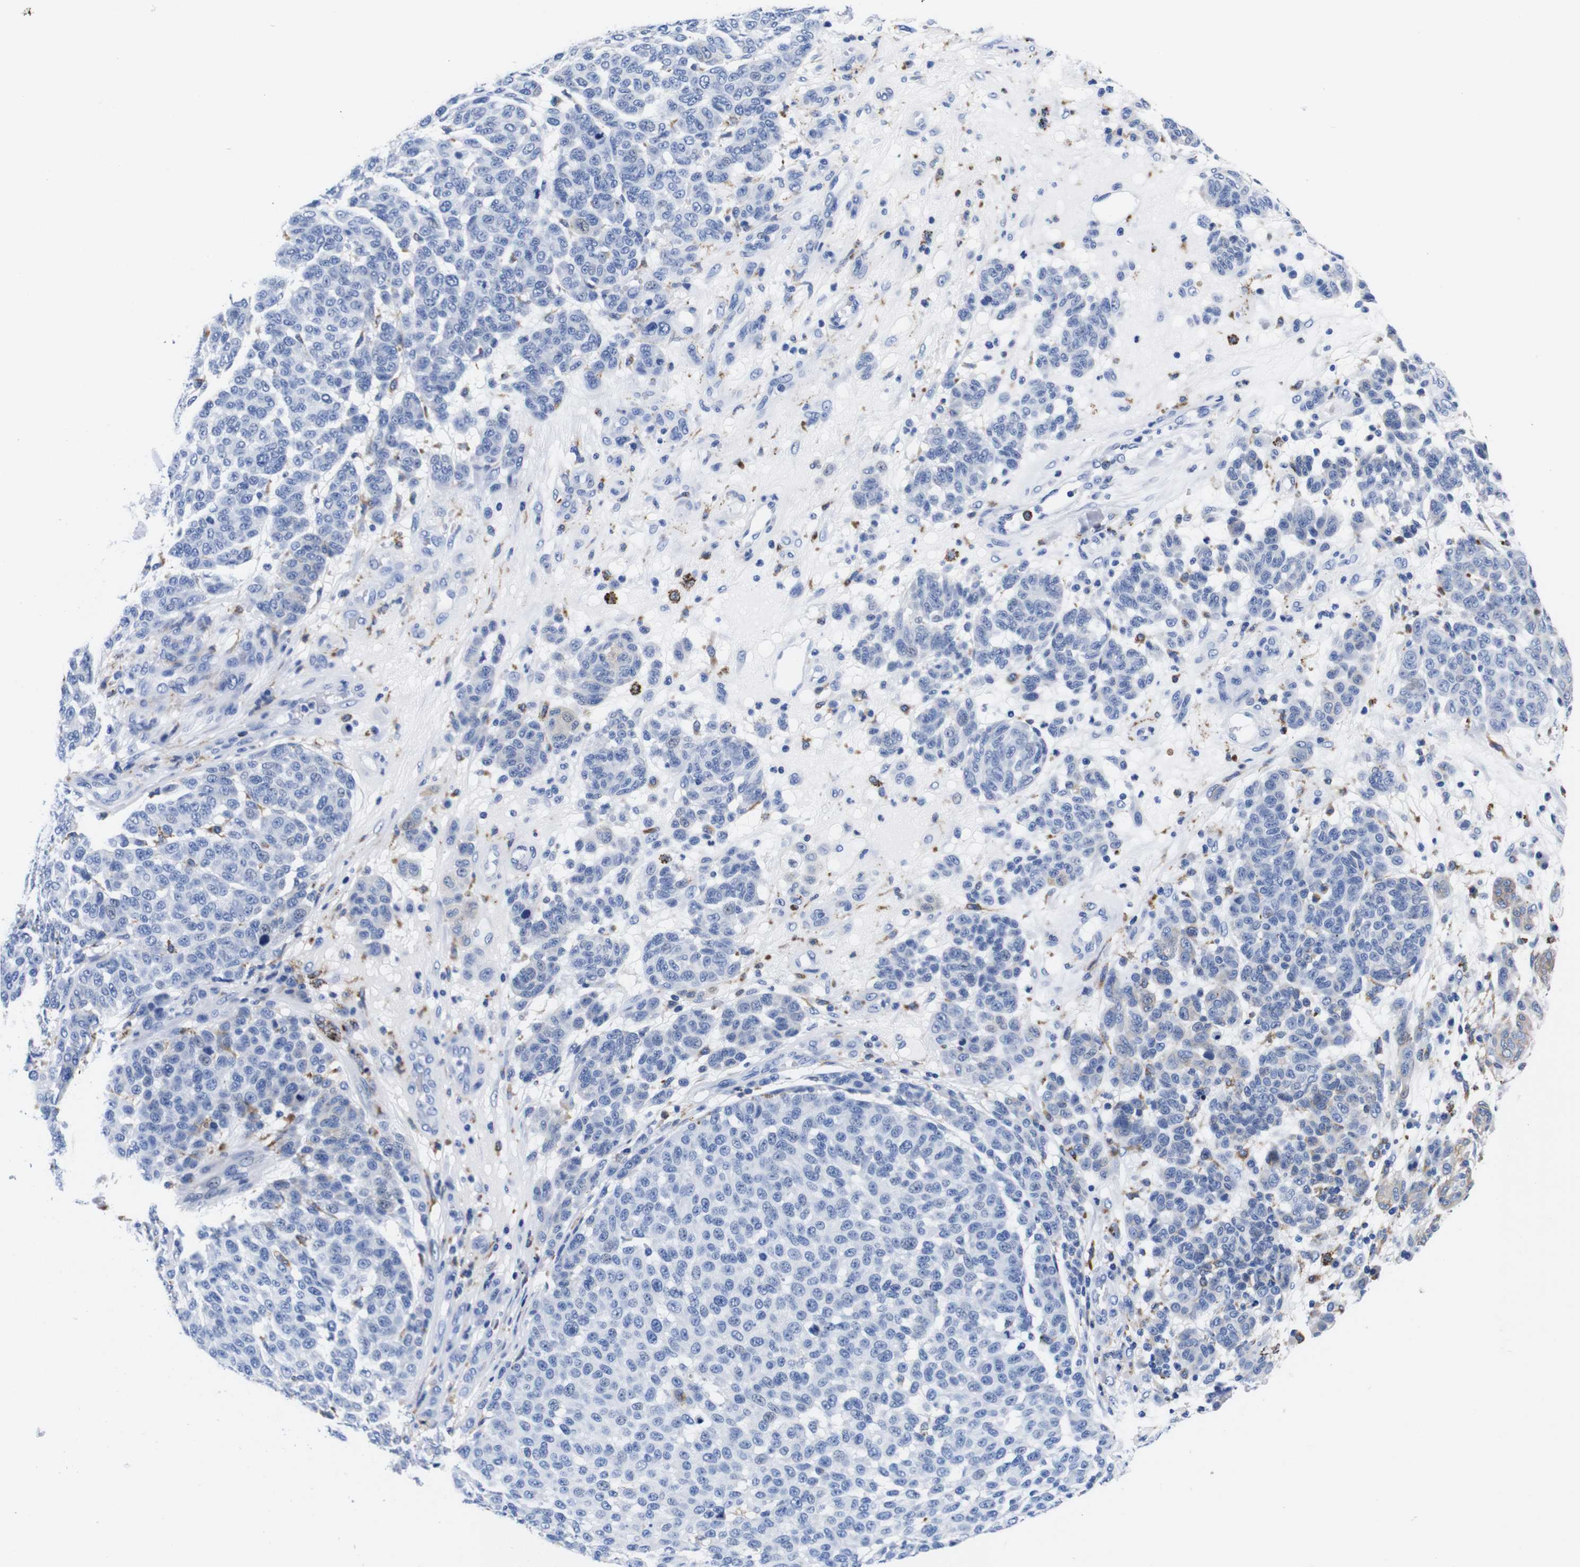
{"staining": {"intensity": "negative", "quantity": "none", "location": "none"}, "tissue": "melanoma", "cell_type": "Tumor cells", "image_type": "cancer", "snomed": [{"axis": "morphology", "description": "Malignant melanoma, NOS"}, {"axis": "topography", "description": "Skin"}], "caption": "Immunohistochemistry (IHC) of malignant melanoma exhibits no staining in tumor cells.", "gene": "HLA-DMB", "patient": {"sex": "male", "age": 59}}